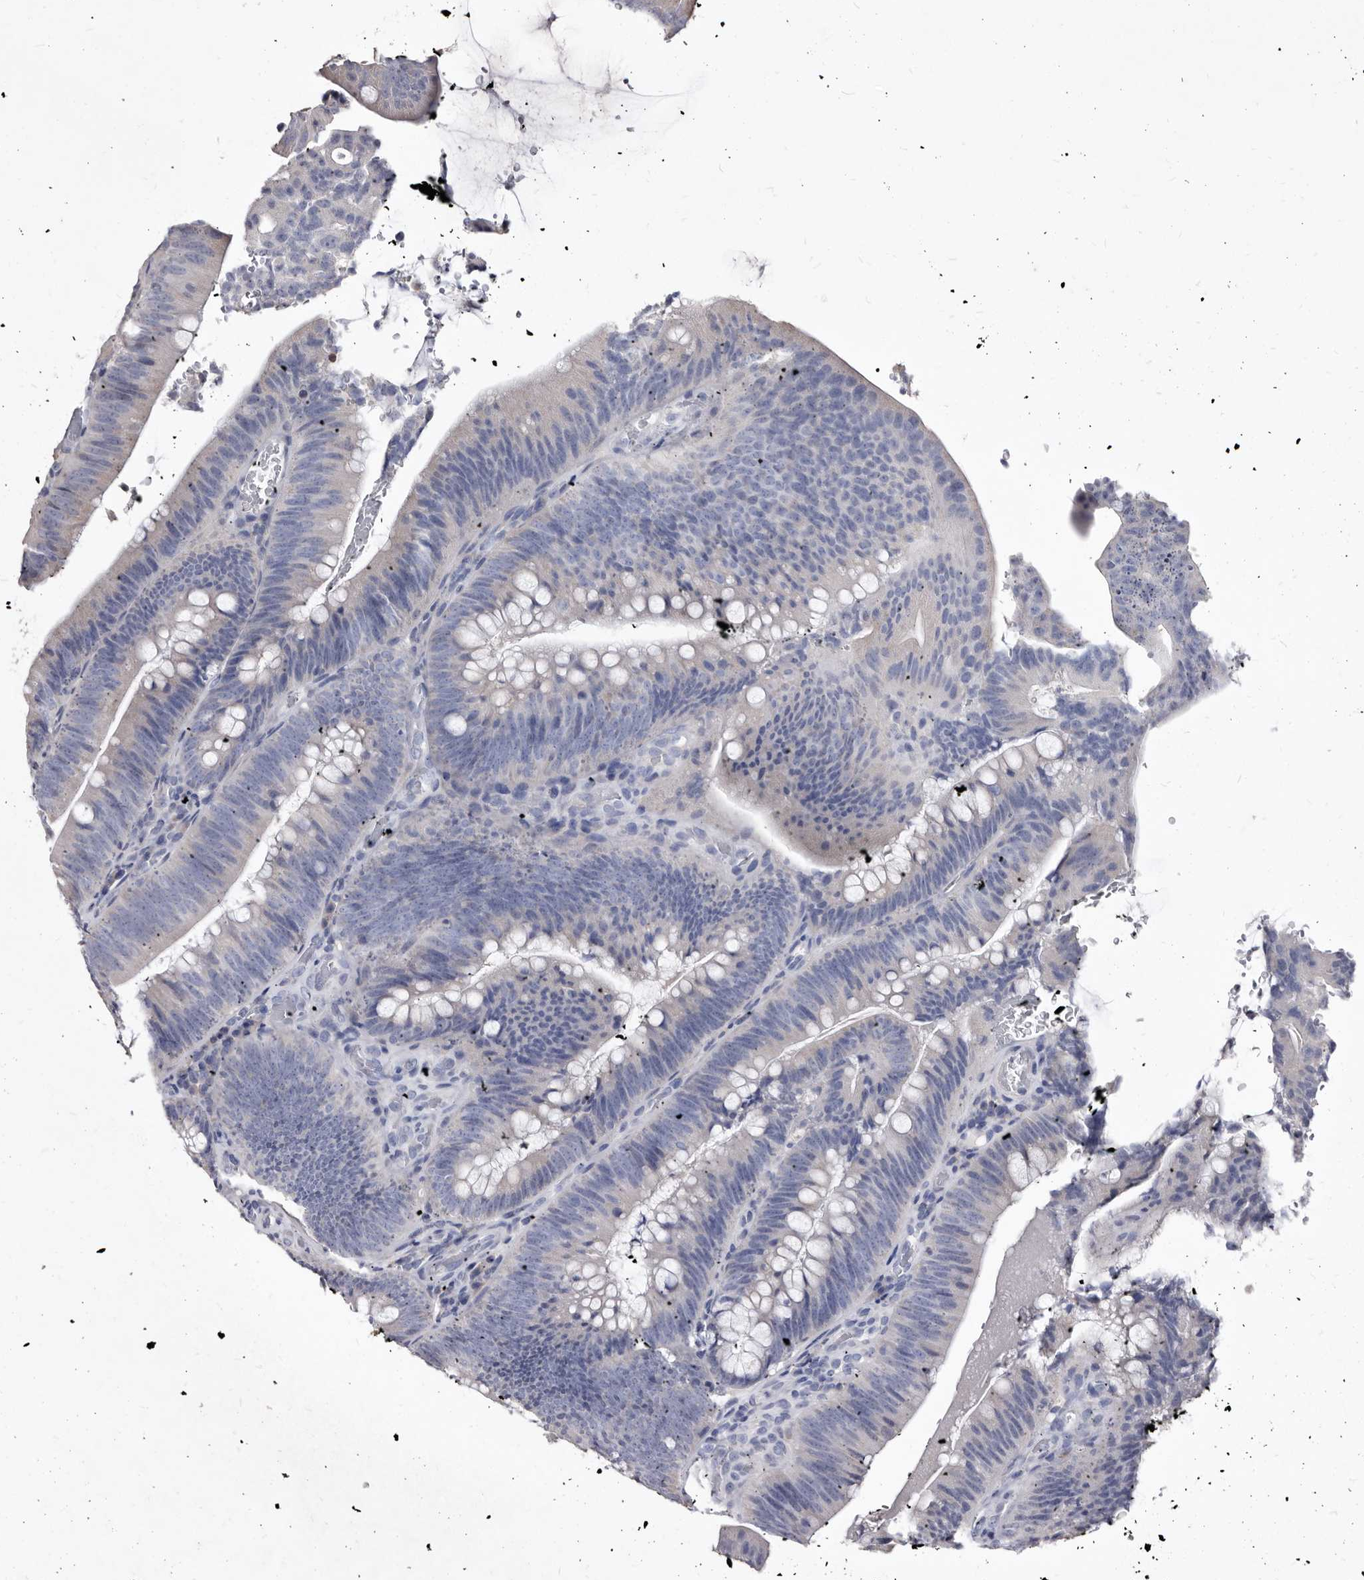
{"staining": {"intensity": "negative", "quantity": "none", "location": "none"}, "tissue": "colorectal cancer", "cell_type": "Tumor cells", "image_type": "cancer", "snomed": [{"axis": "morphology", "description": "Normal tissue, NOS"}, {"axis": "topography", "description": "Colon"}], "caption": "The micrograph reveals no staining of tumor cells in colorectal cancer. The staining was performed using DAB to visualize the protein expression in brown, while the nuclei were stained in blue with hematoxylin (Magnification: 20x).", "gene": "SLC39A2", "patient": {"sex": "female", "age": 82}}